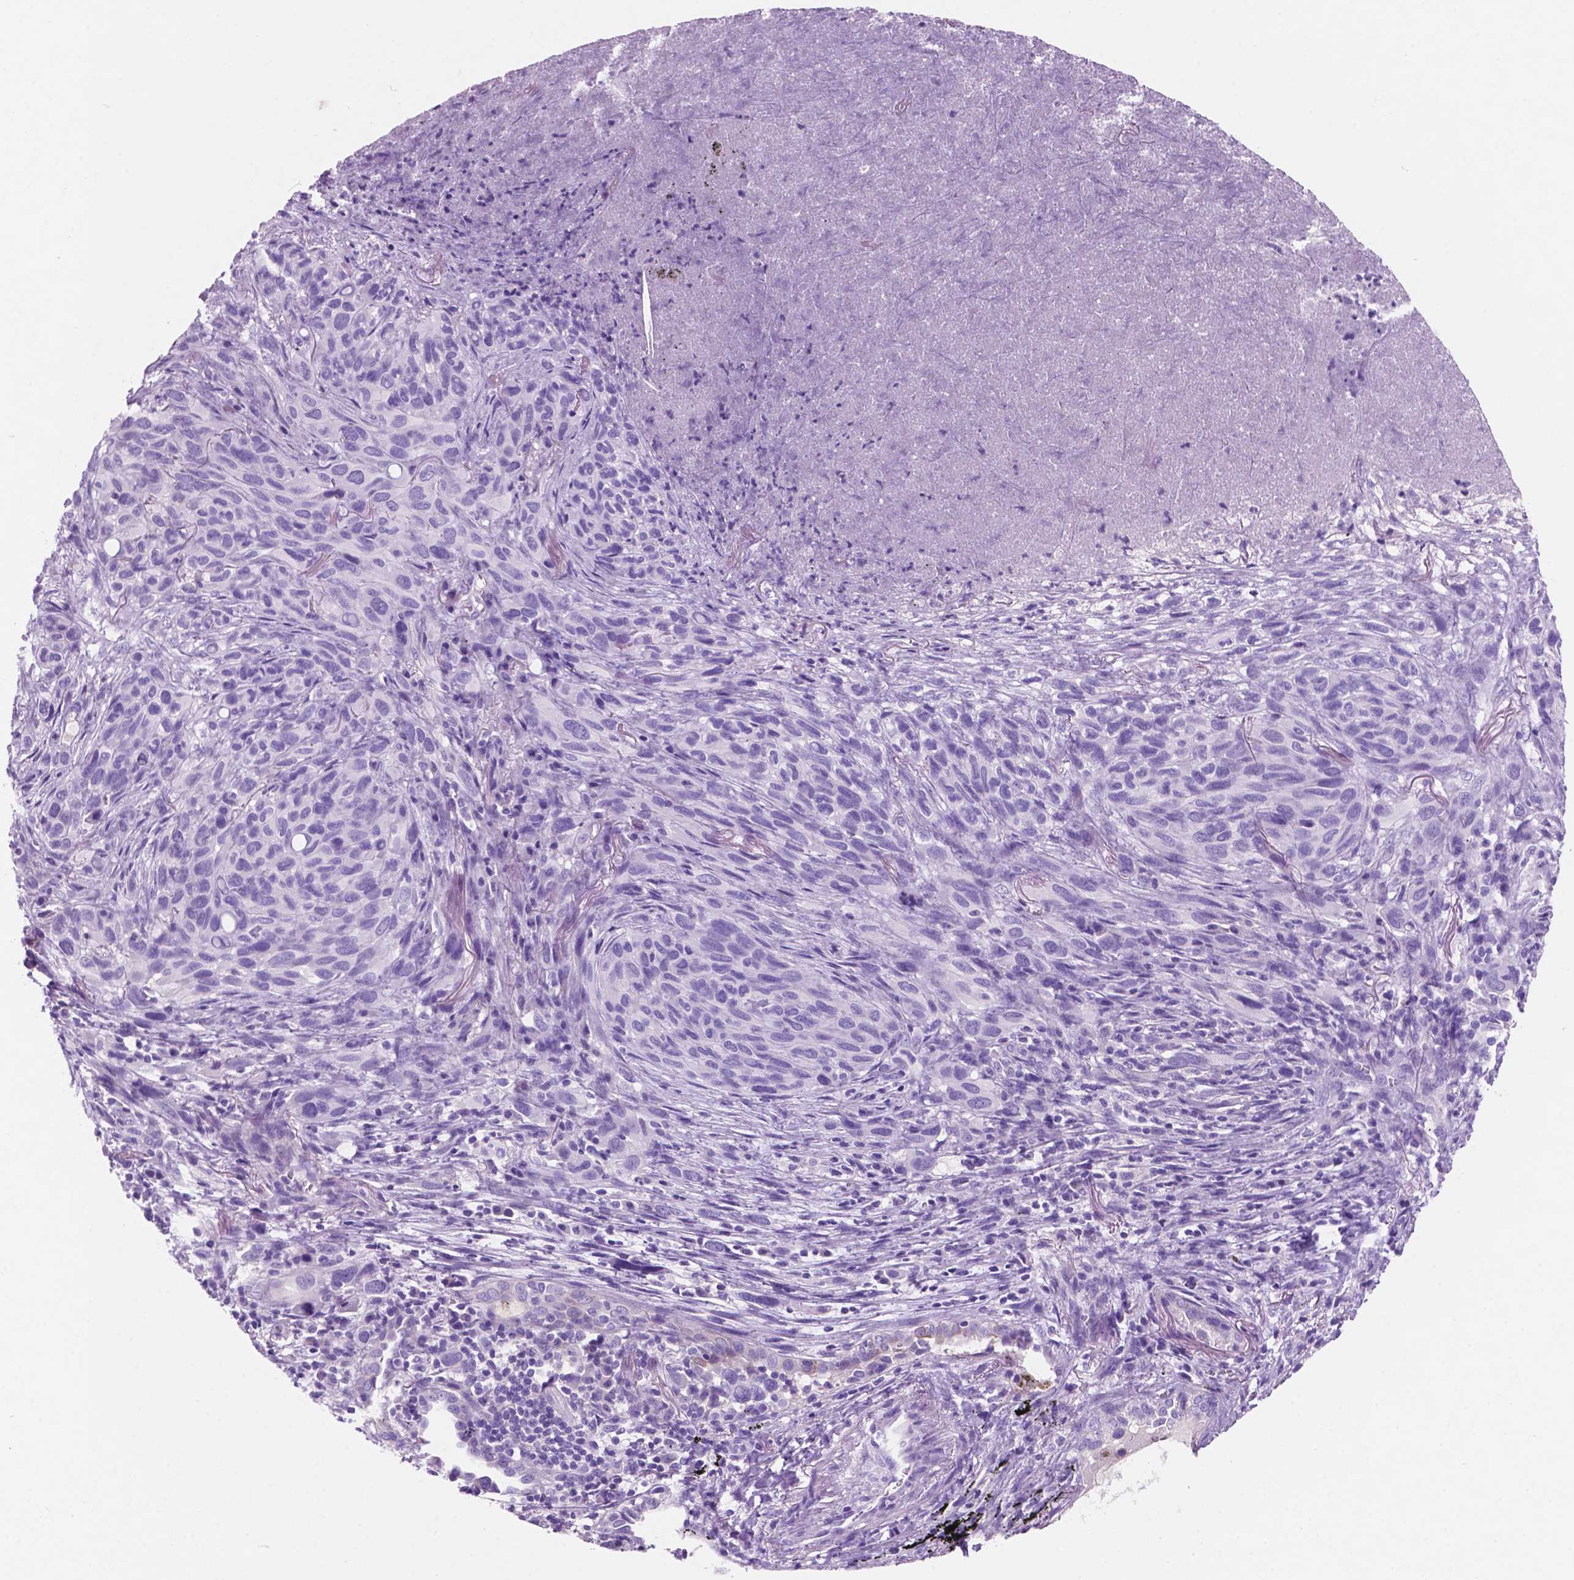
{"staining": {"intensity": "negative", "quantity": "none", "location": "none"}, "tissue": "melanoma", "cell_type": "Tumor cells", "image_type": "cancer", "snomed": [{"axis": "morphology", "description": "Malignant melanoma, Metastatic site"}, {"axis": "topography", "description": "Lung"}], "caption": "Tumor cells show no significant positivity in malignant melanoma (metastatic site).", "gene": "POU4F1", "patient": {"sex": "male", "age": 48}}